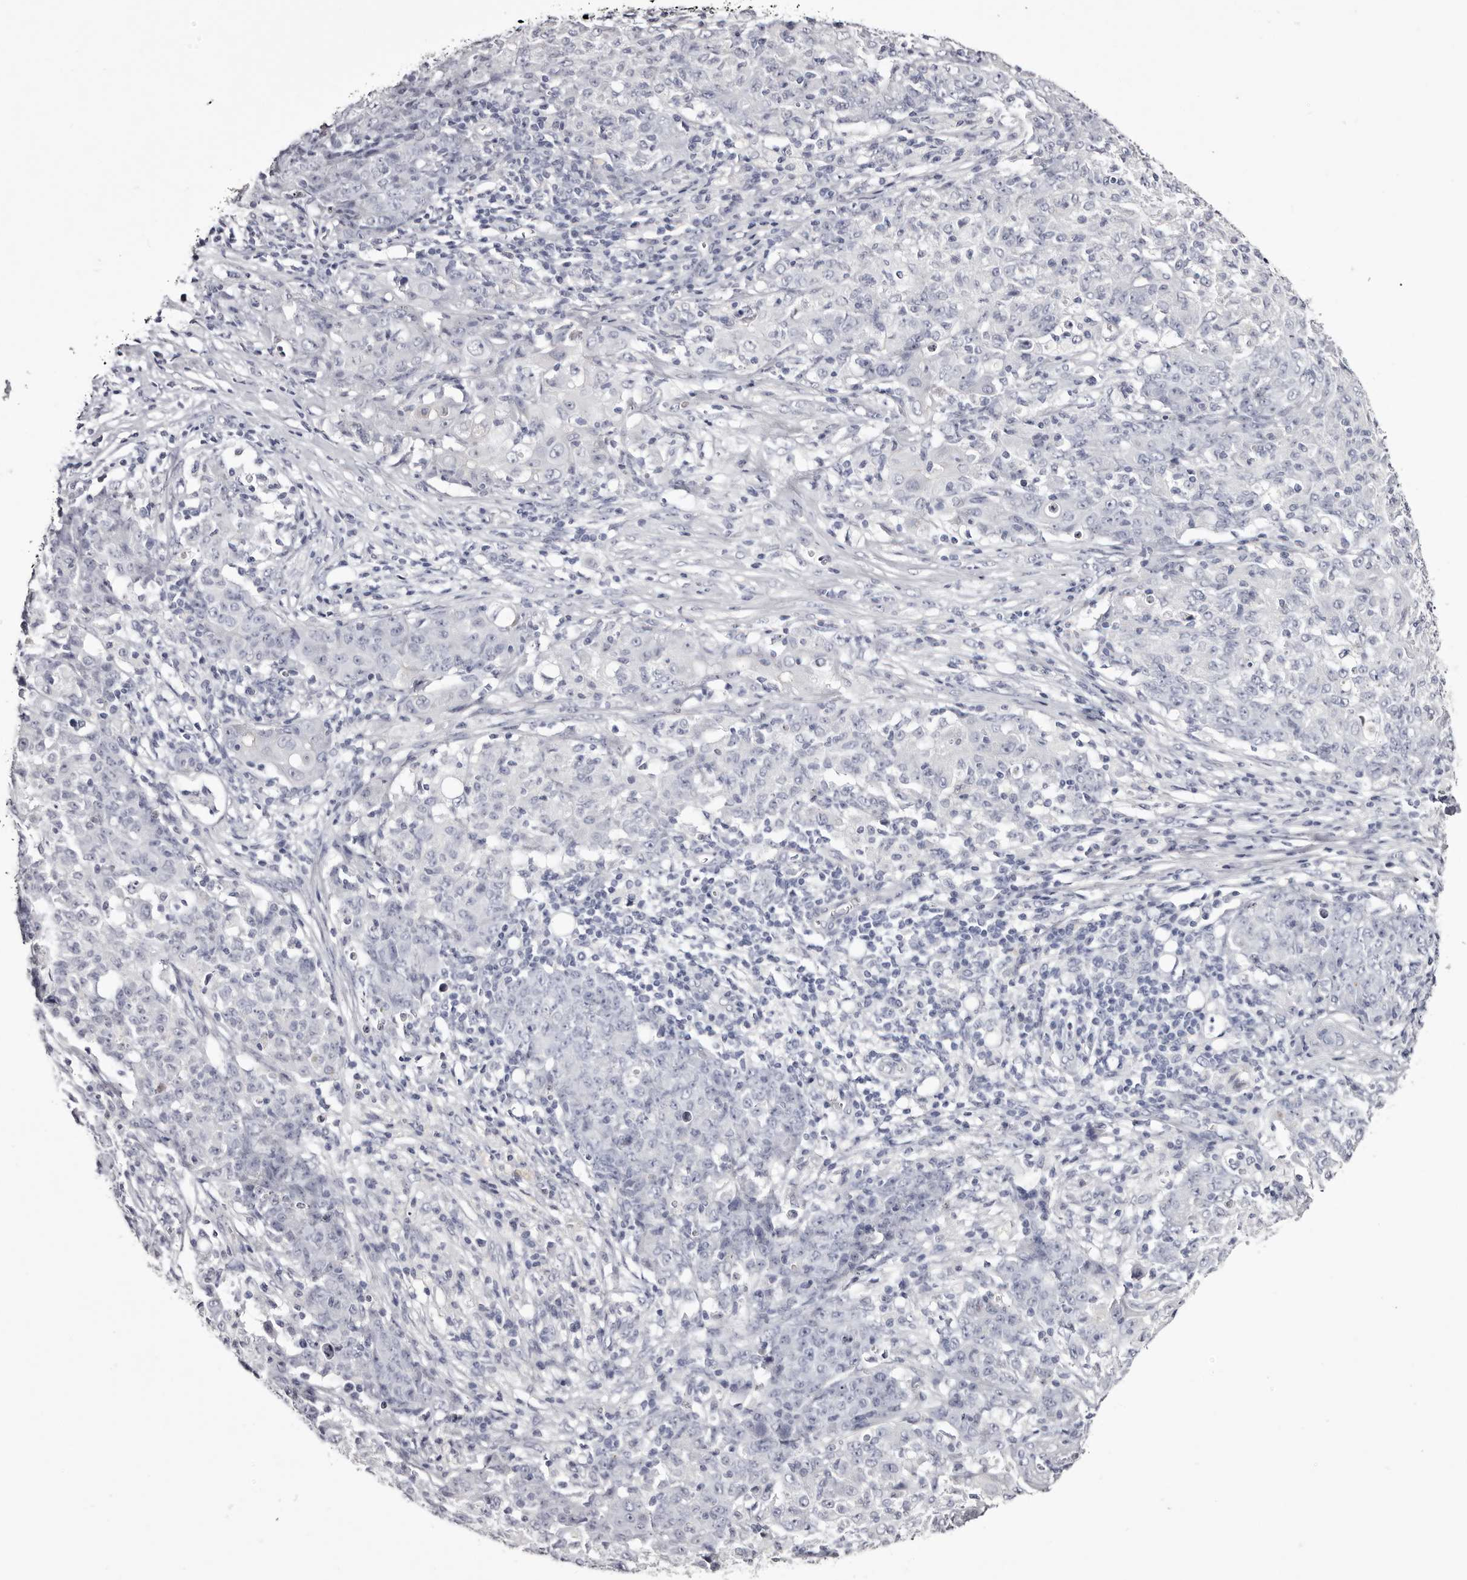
{"staining": {"intensity": "negative", "quantity": "none", "location": "none"}, "tissue": "ovarian cancer", "cell_type": "Tumor cells", "image_type": "cancer", "snomed": [{"axis": "morphology", "description": "Carcinoma, endometroid"}, {"axis": "topography", "description": "Ovary"}], "caption": "Histopathology image shows no protein positivity in tumor cells of ovarian cancer (endometroid carcinoma) tissue.", "gene": "CA6", "patient": {"sex": "female", "age": 42}}